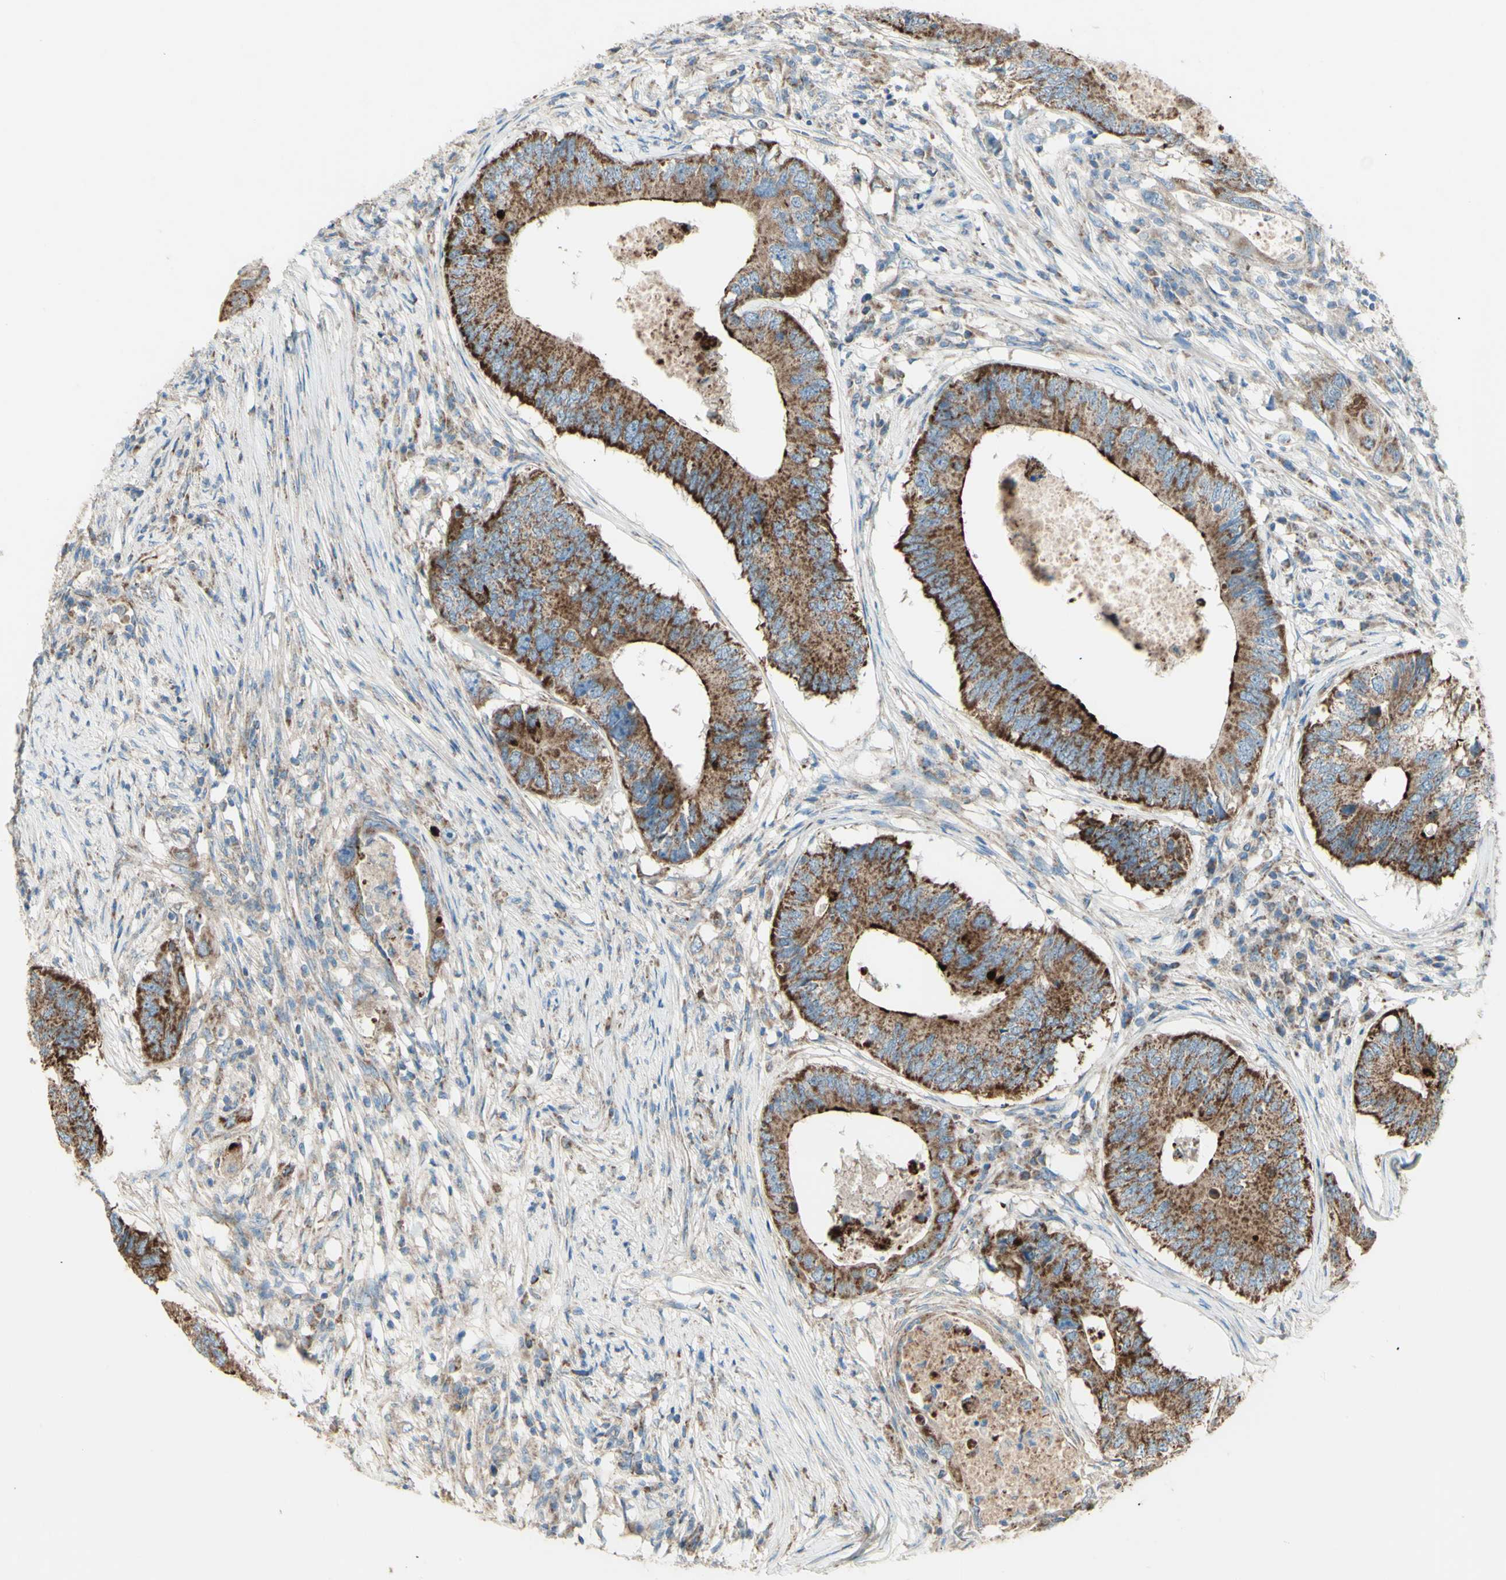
{"staining": {"intensity": "strong", "quantity": ">75%", "location": "cytoplasmic/membranous"}, "tissue": "colorectal cancer", "cell_type": "Tumor cells", "image_type": "cancer", "snomed": [{"axis": "morphology", "description": "Adenocarcinoma, NOS"}, {"axis": "topography", "description": "Colon"}], "caption": "Immunohistochemistry (IHC) (DAB) staining of colorectal cancer exhibits strong cytoplasmic/membranous protein positivity in approximately >75% of tumor cells.", "gene": "RHOT1", "patient": {"sex": "male", "age": 71}}